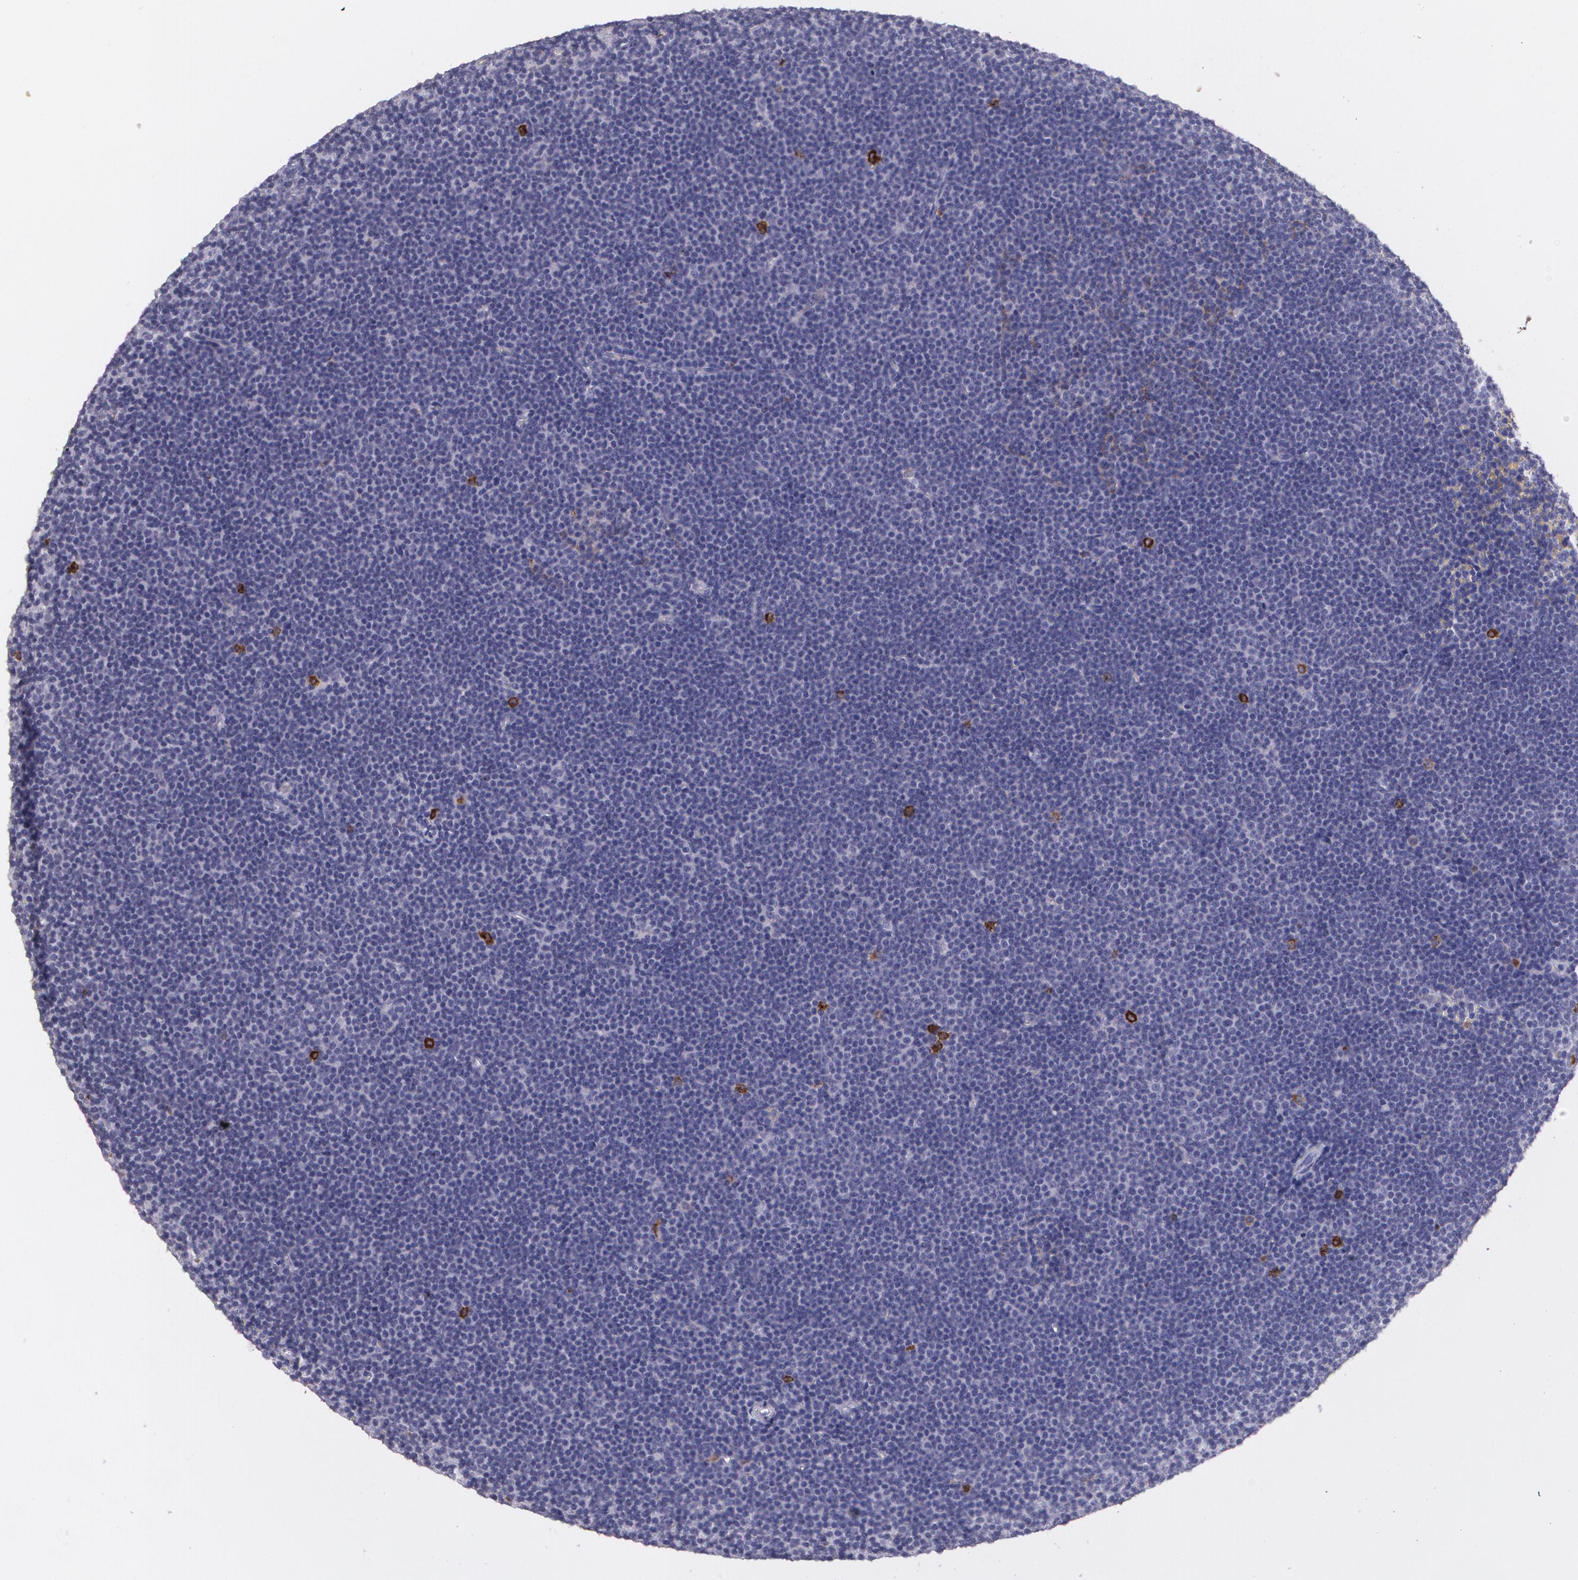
{"staining": {"intensity": "negative", "quantity": "none", "location": "none"}, "tissue": "lymphoma", "cell_type": "Tumor cells", "image_type": "cancer", "snomed": [{"axis": "morphology", "description": "Malignant lymphoma, non-Hodgkin's type, Low grade"}, {"axis": "topography", "description": "Lymph node"}], "caption": "The photomicrograph exhibits no staining of tumor cells in lymphoma. (DAB immunohistochemistry (IHC), high magnification).", "gene": "RTN1", "patient": {"sex": "female", "age": 73}}